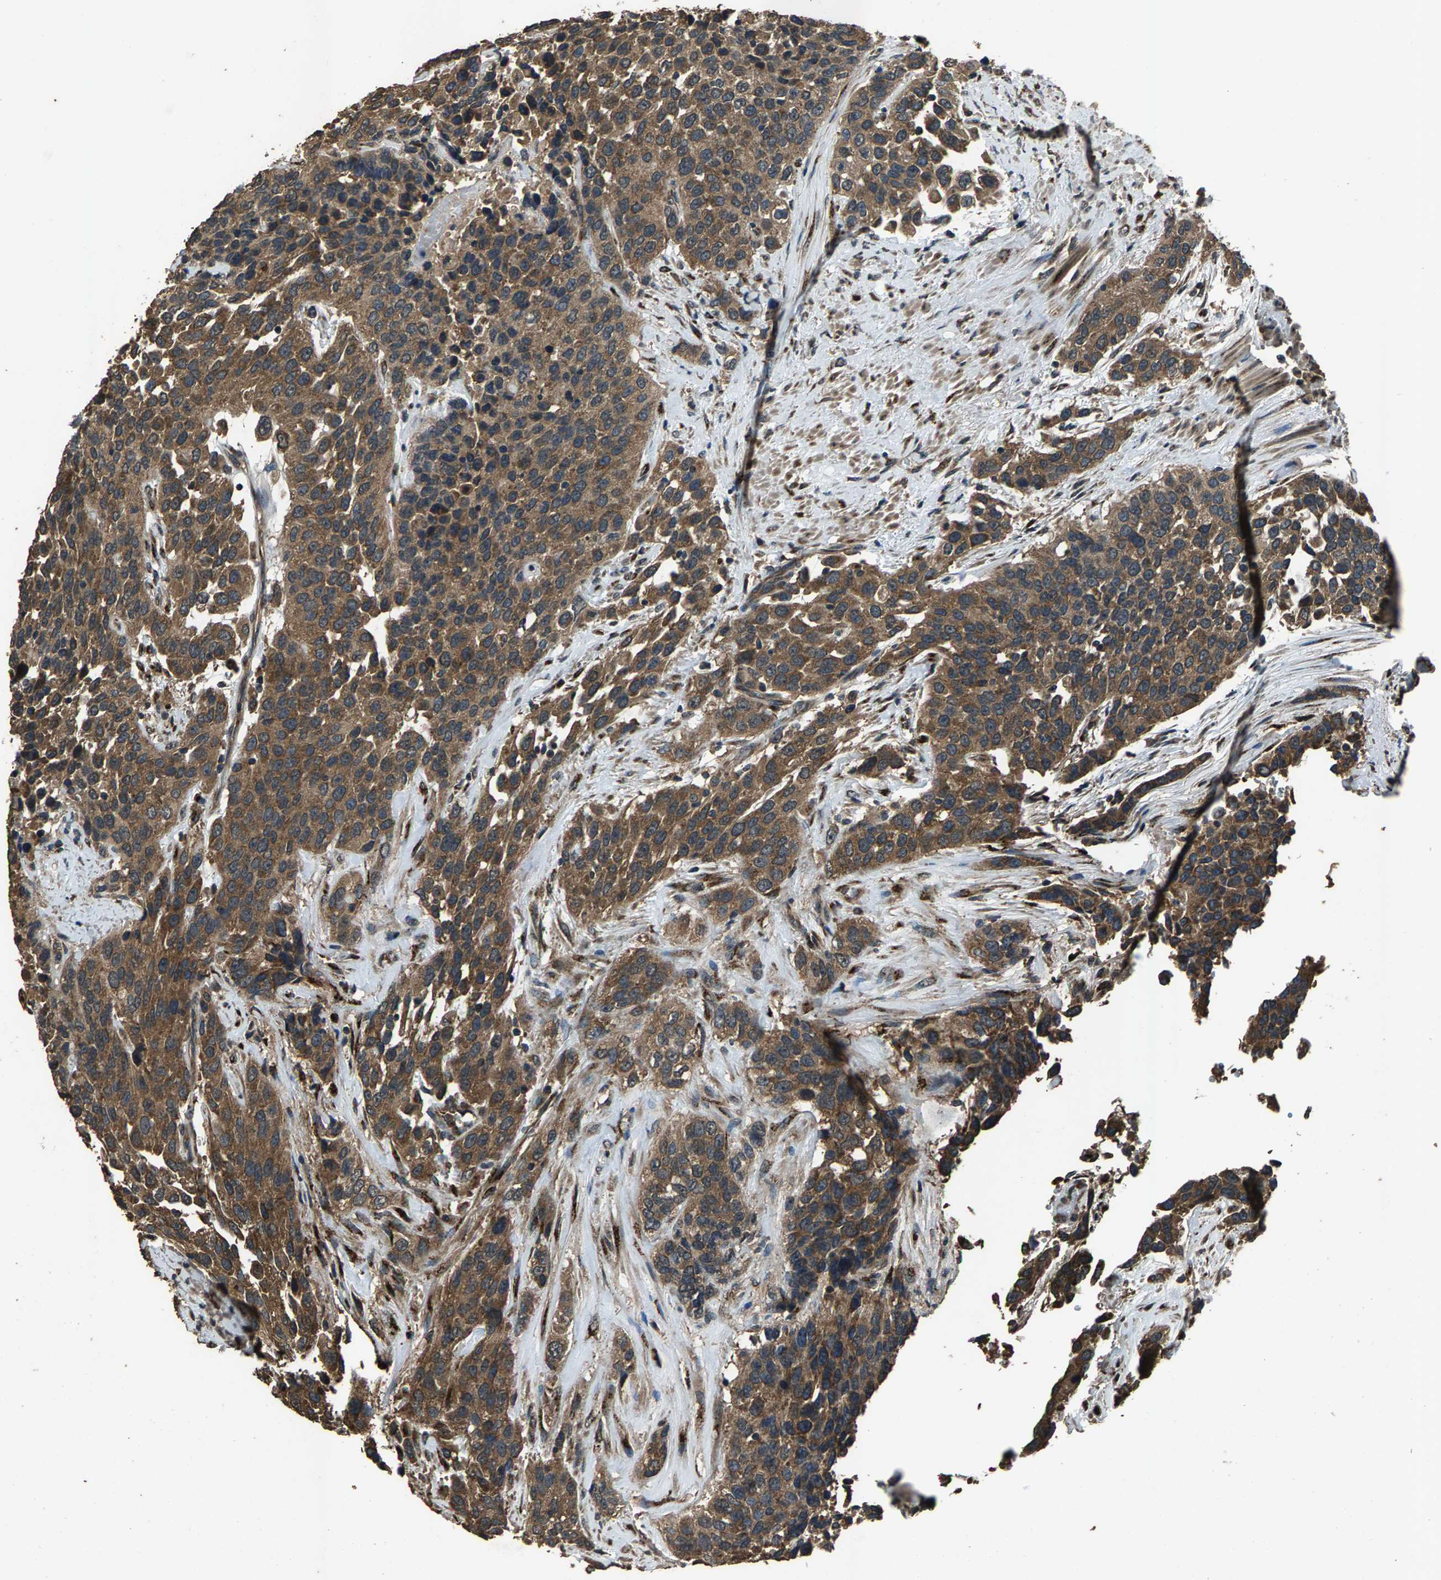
{"staining": {"intensity": "moderate", "quantity": ">75%", "location": "cytoplasmic/membranous"}, "tissue": "urothelial cancer", "cell_type": "Tumor cells", "image_type": "cancer", "snomed": [{"axis": "morphology", "description": "Urothelial carcinoma, High grade"}, {"axis": "topography", "description": "Urinary bladder"}], "caption": "Urothelial carcinoma (high-grade) stained with DAB (3,3'-diaminobenzidine) immunohistochemistry (IHC) demonstrates medium levels of moderate cytoplasmic/membranous expression in about >75% of tumor cells. Immunohistochemistry stains the protein of interest in brown and the nuclei are stained blue.", "gene": "SLC38A10", "patient": {"sex": "female", "age": 80}}